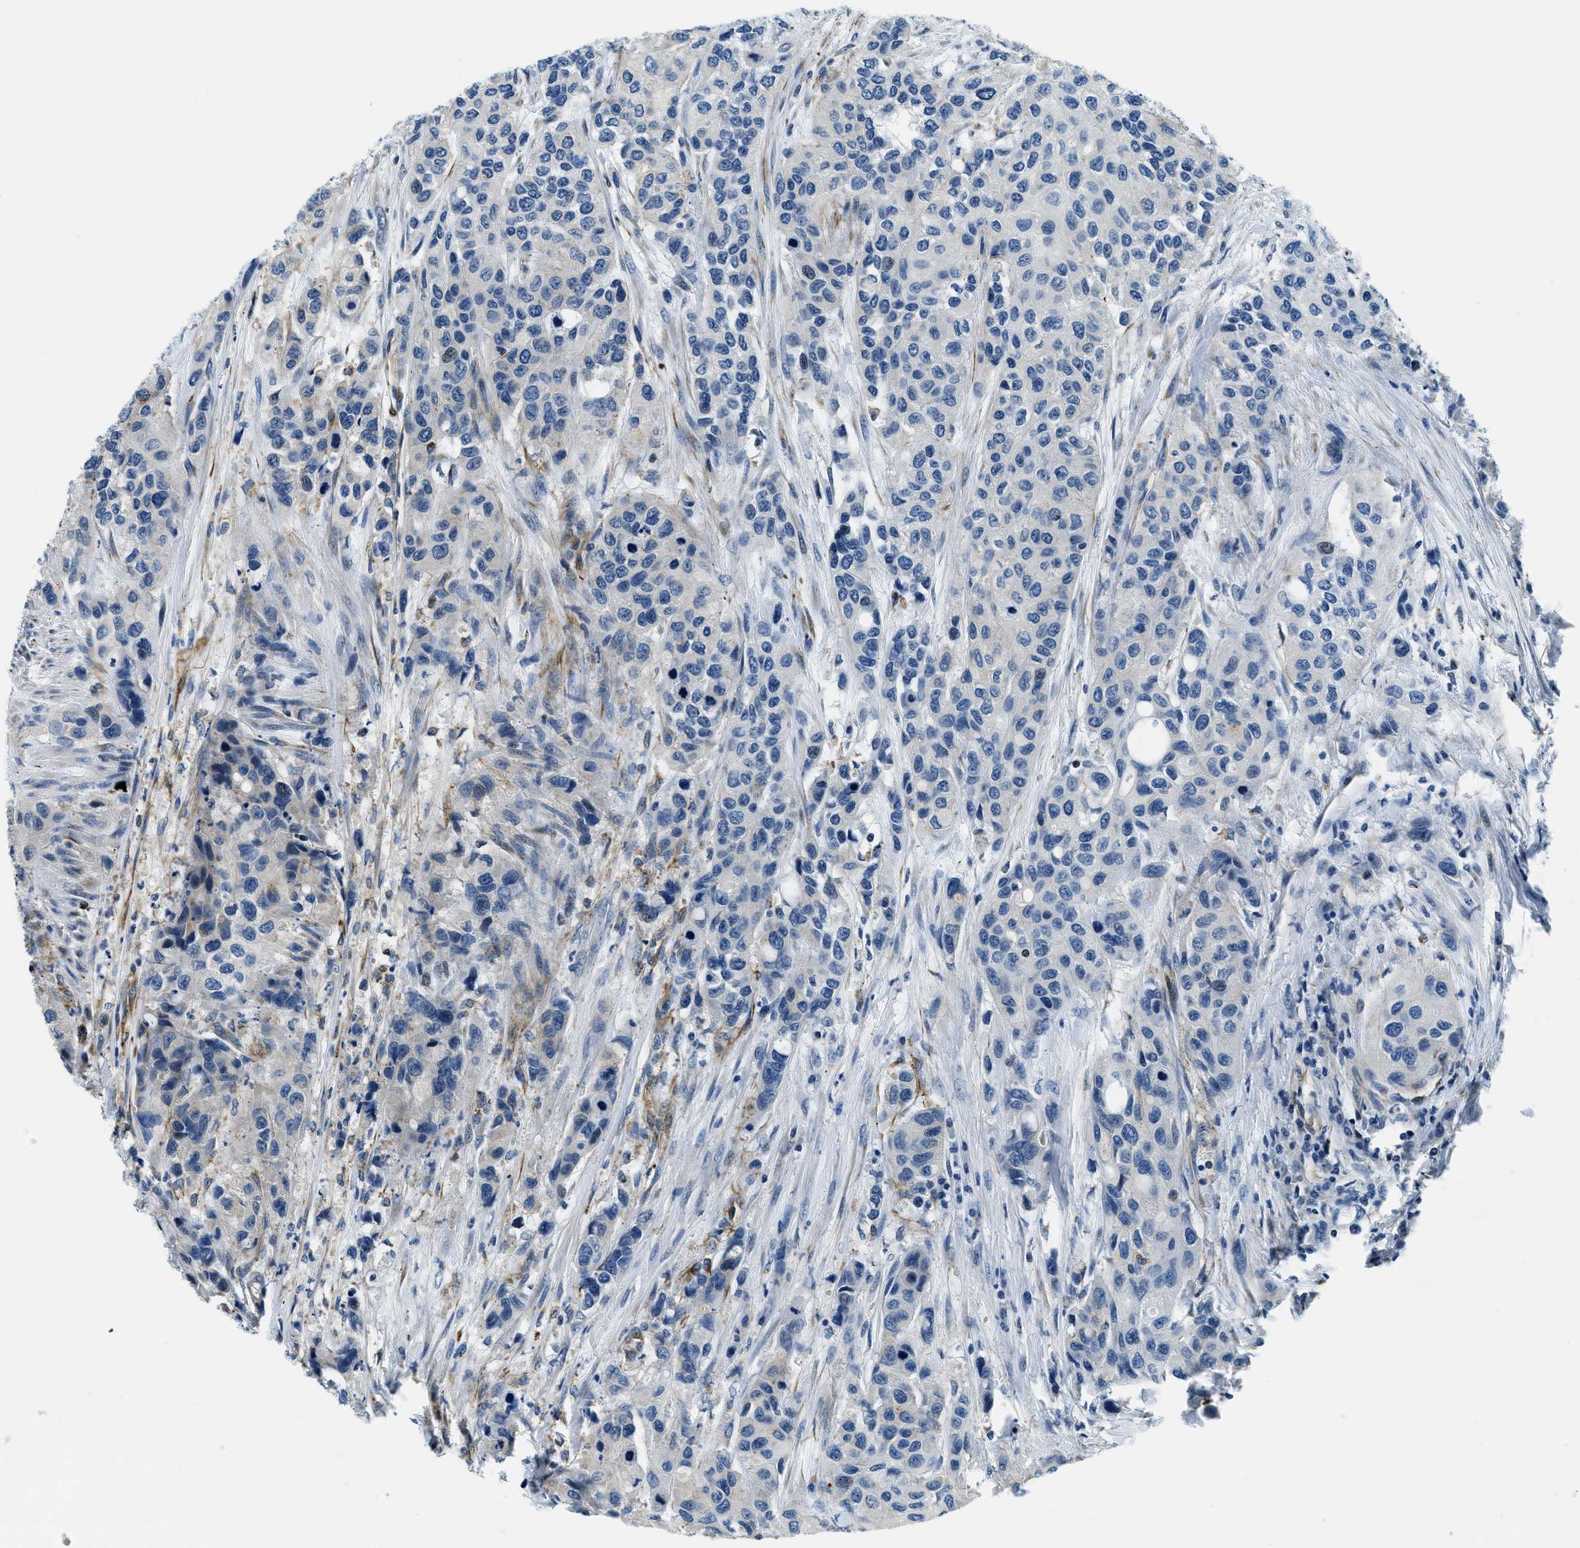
{"staining": {"intensity": "negative", "quantity": "none", "location": "none"}, "tissue": "urothelial cancer", "cell_type": "Tumor cells", "image_type": "cancer", "snomed": [{"axis": "morphology", "description": "Urothelial carcinoma, High grade"}, {"axis": "topography", "description": "Urinary bladder"}], "caption": "High power microscopy micrograph of an immunohistochemistry (IHC) photomicrograph of urothelial cancer, revealing no significant expression in tumor cells. Brightfield microscopy of IHC stained with DAB (brown) and hematoxylin (blue), captured at high magnification.", "gene": "GNS", "patient": {"sex": "female", "age": 56}}